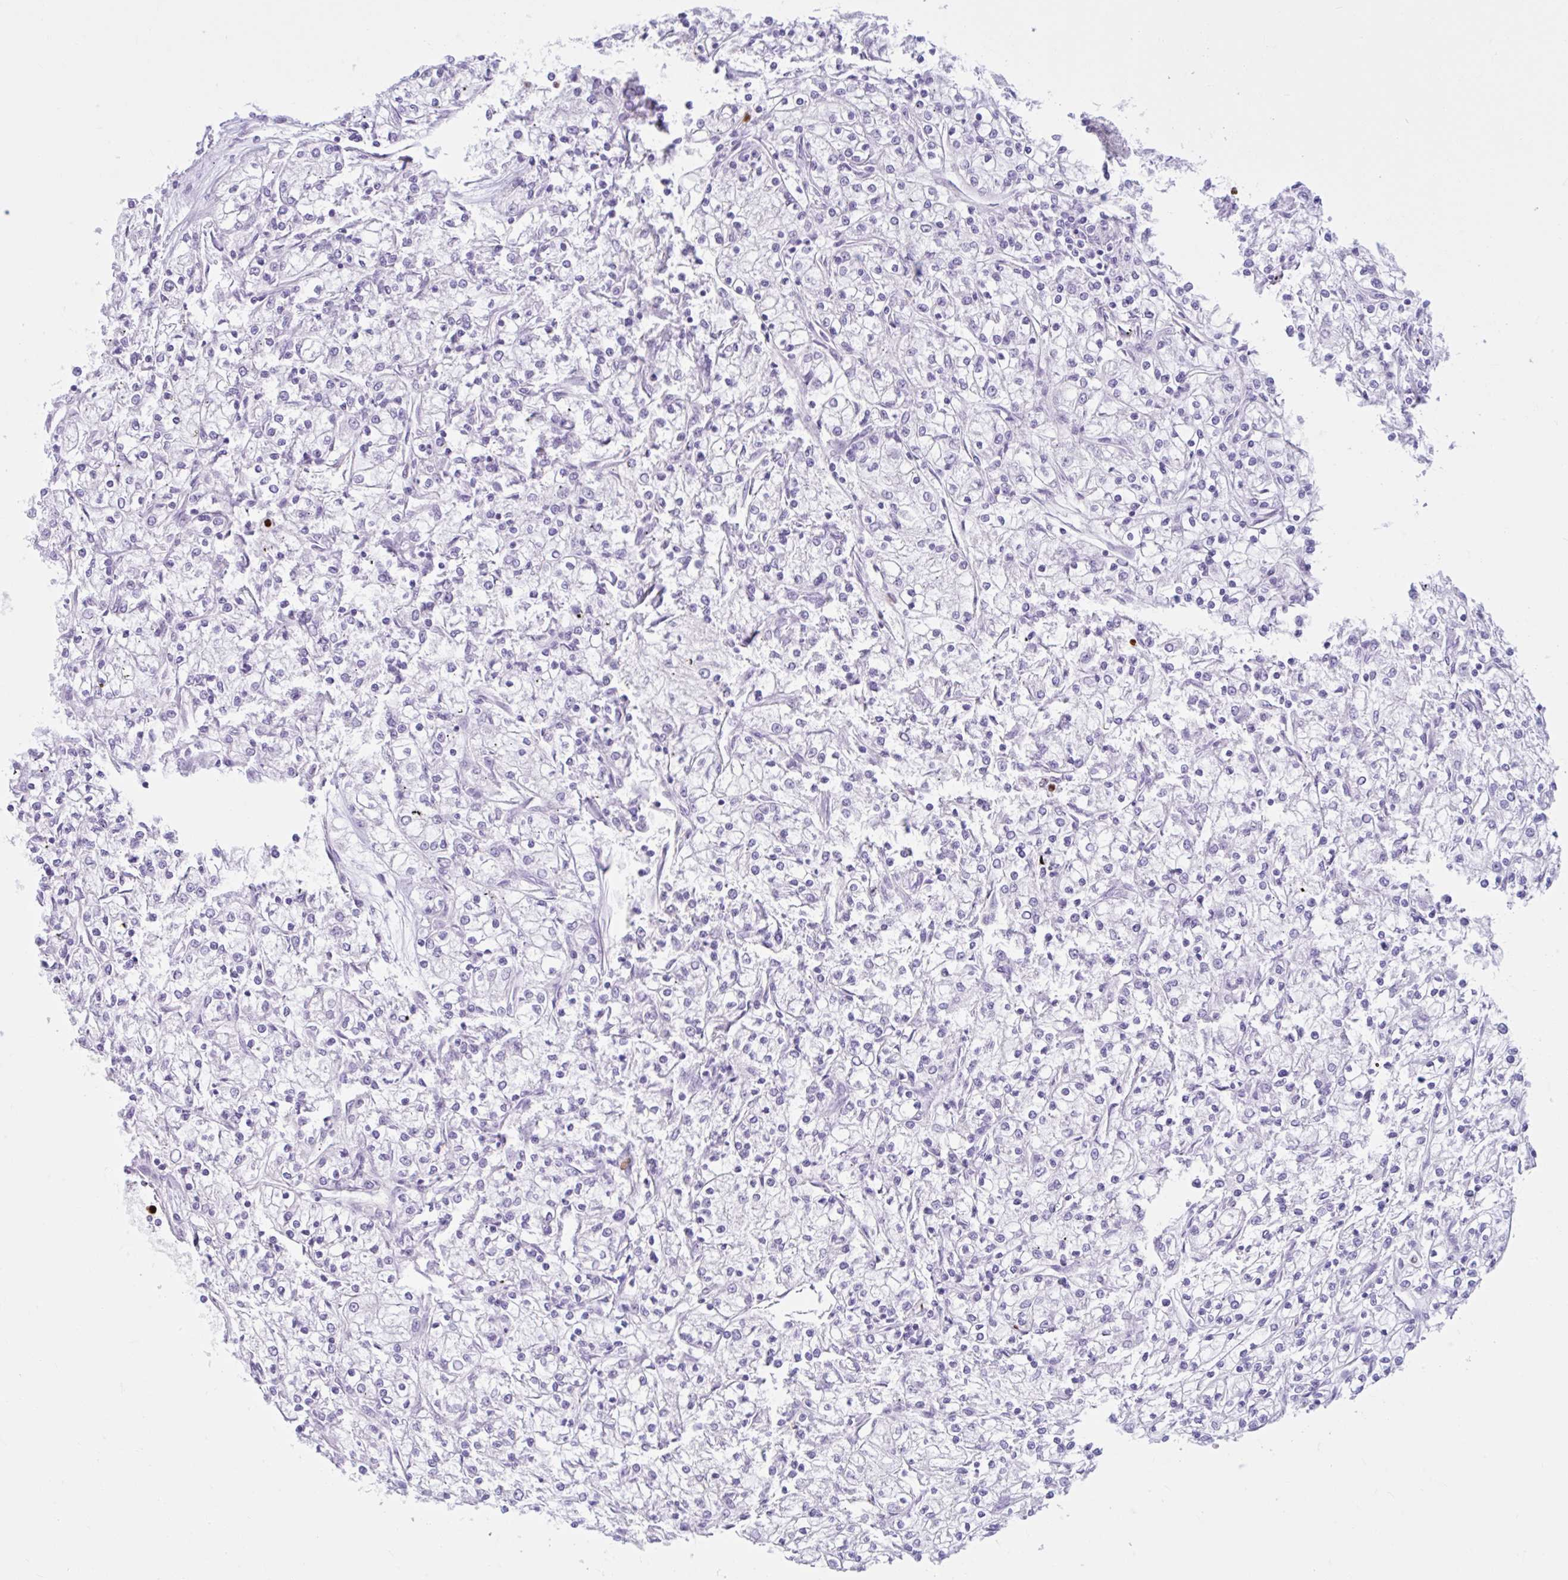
{"staining": {"intensity": "negative", "quantity": "none", "location": "none"}, "tissue": "renal cancer", "cell_type": "Tumor cells", "image_type": "cancer", "snomed": [{"axis": "morphology", "description": "Adenocarcinoma, NOS"}, {"axis": "topography", "description": "Kidney"}], "caption": "Tumor cells show no significant protein positivity in renal adenocarcinoma. Brightfield microscopy of immunohistochemistry (IHC) stained with DAB (3,3'-diaminobenzidine) (brown) and hematoxylin (blue), captured at high magnification.", "gene": "CEP120", "patient": {"sex": "female", "age": 59}}